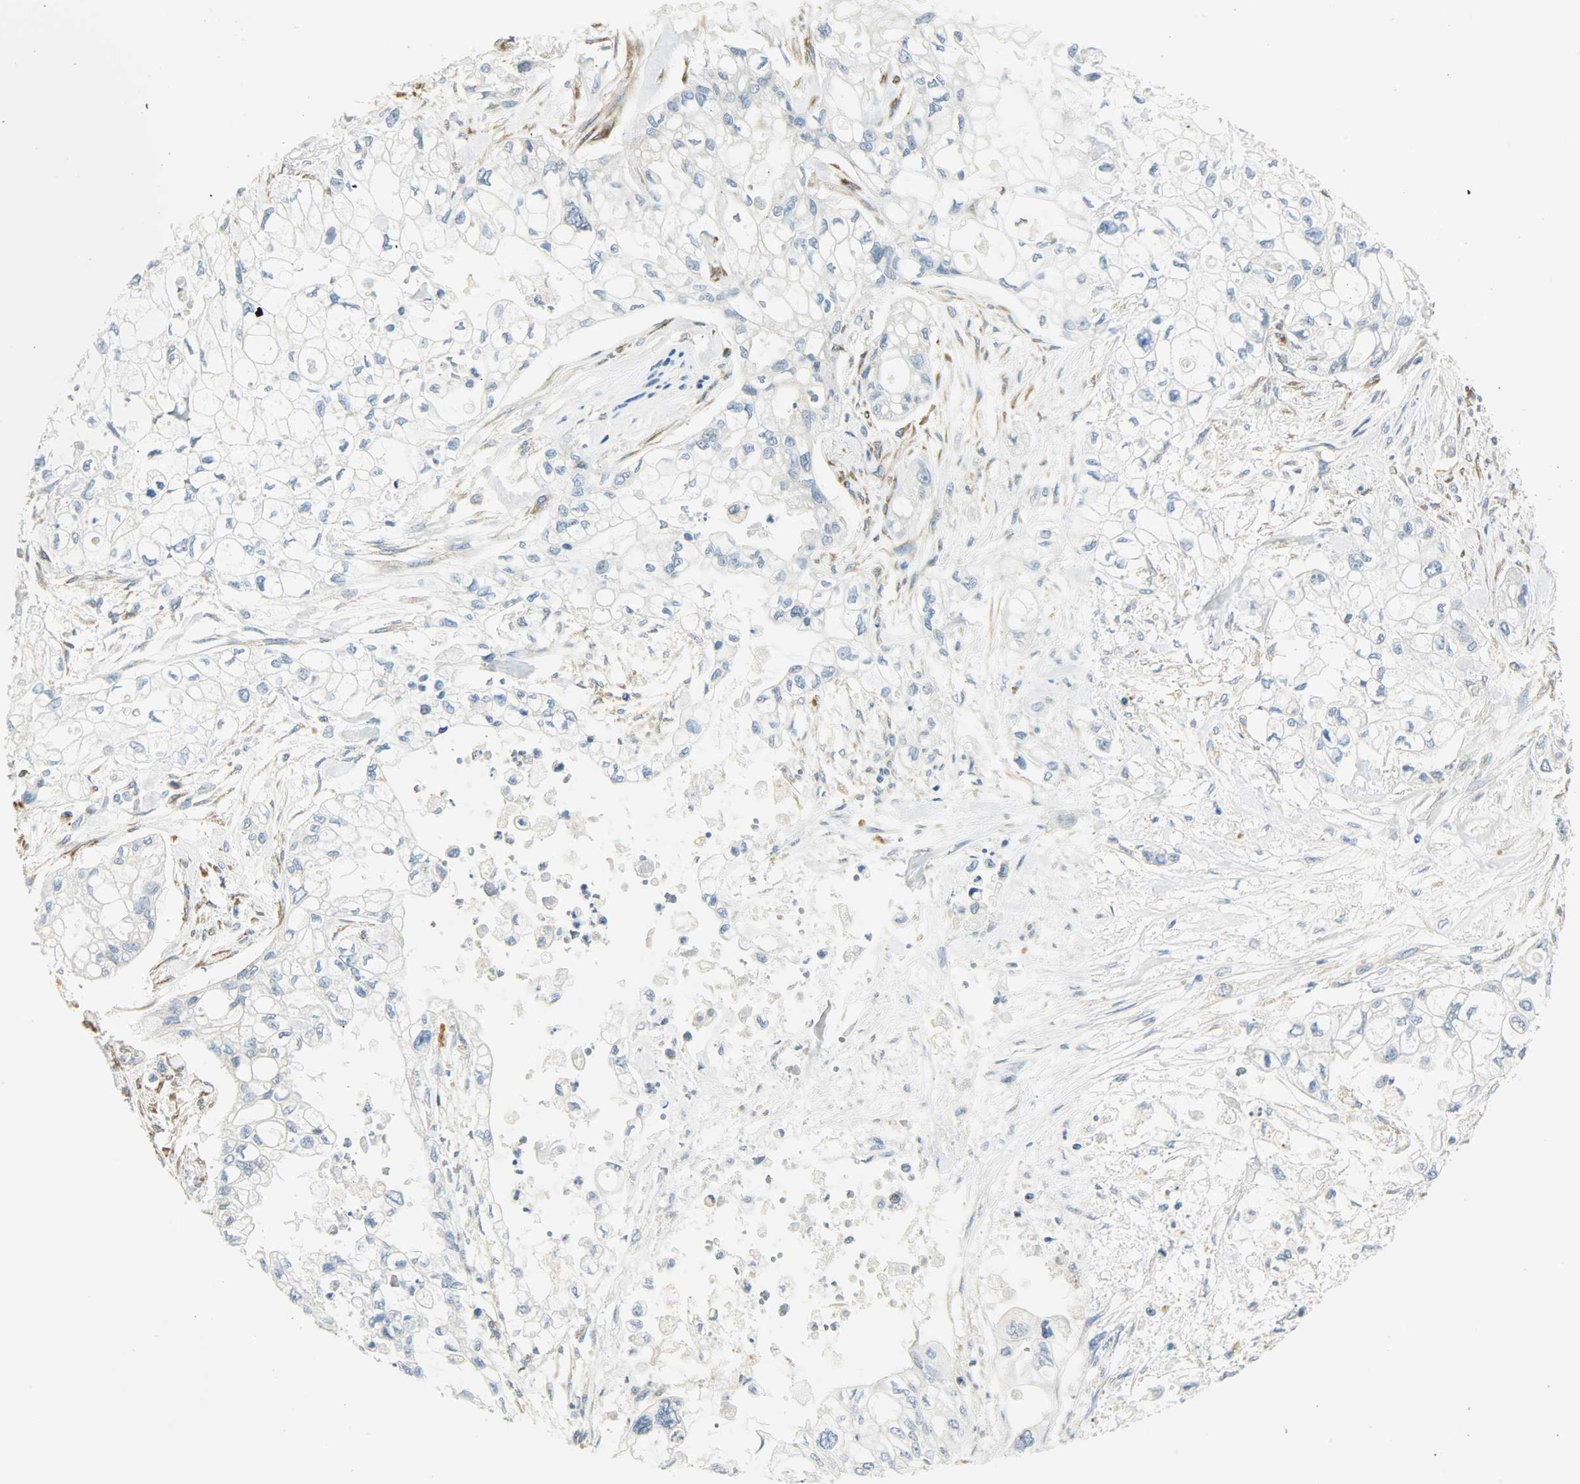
{"staining": {"intensity": "moderate", "quantity": "<25%", "location": "cytoplasmic/membranous"}, "tissue": "pancreatic cancer", "cell_type": "Tumor cells", "image_type": "cancer", "snomed": [{"axis": "morphology", "description": "Normal tissue, NOS"}, {"axis": "topography", "description": "Pancreas"}], "caption": "Tumor cells show low levels of moderate cytoplasmic/membranous expression in approximately <25% of cells in pancreatic cancer.", "gene": "PKD2", "patient": {"sex": "male", "age": 42}}